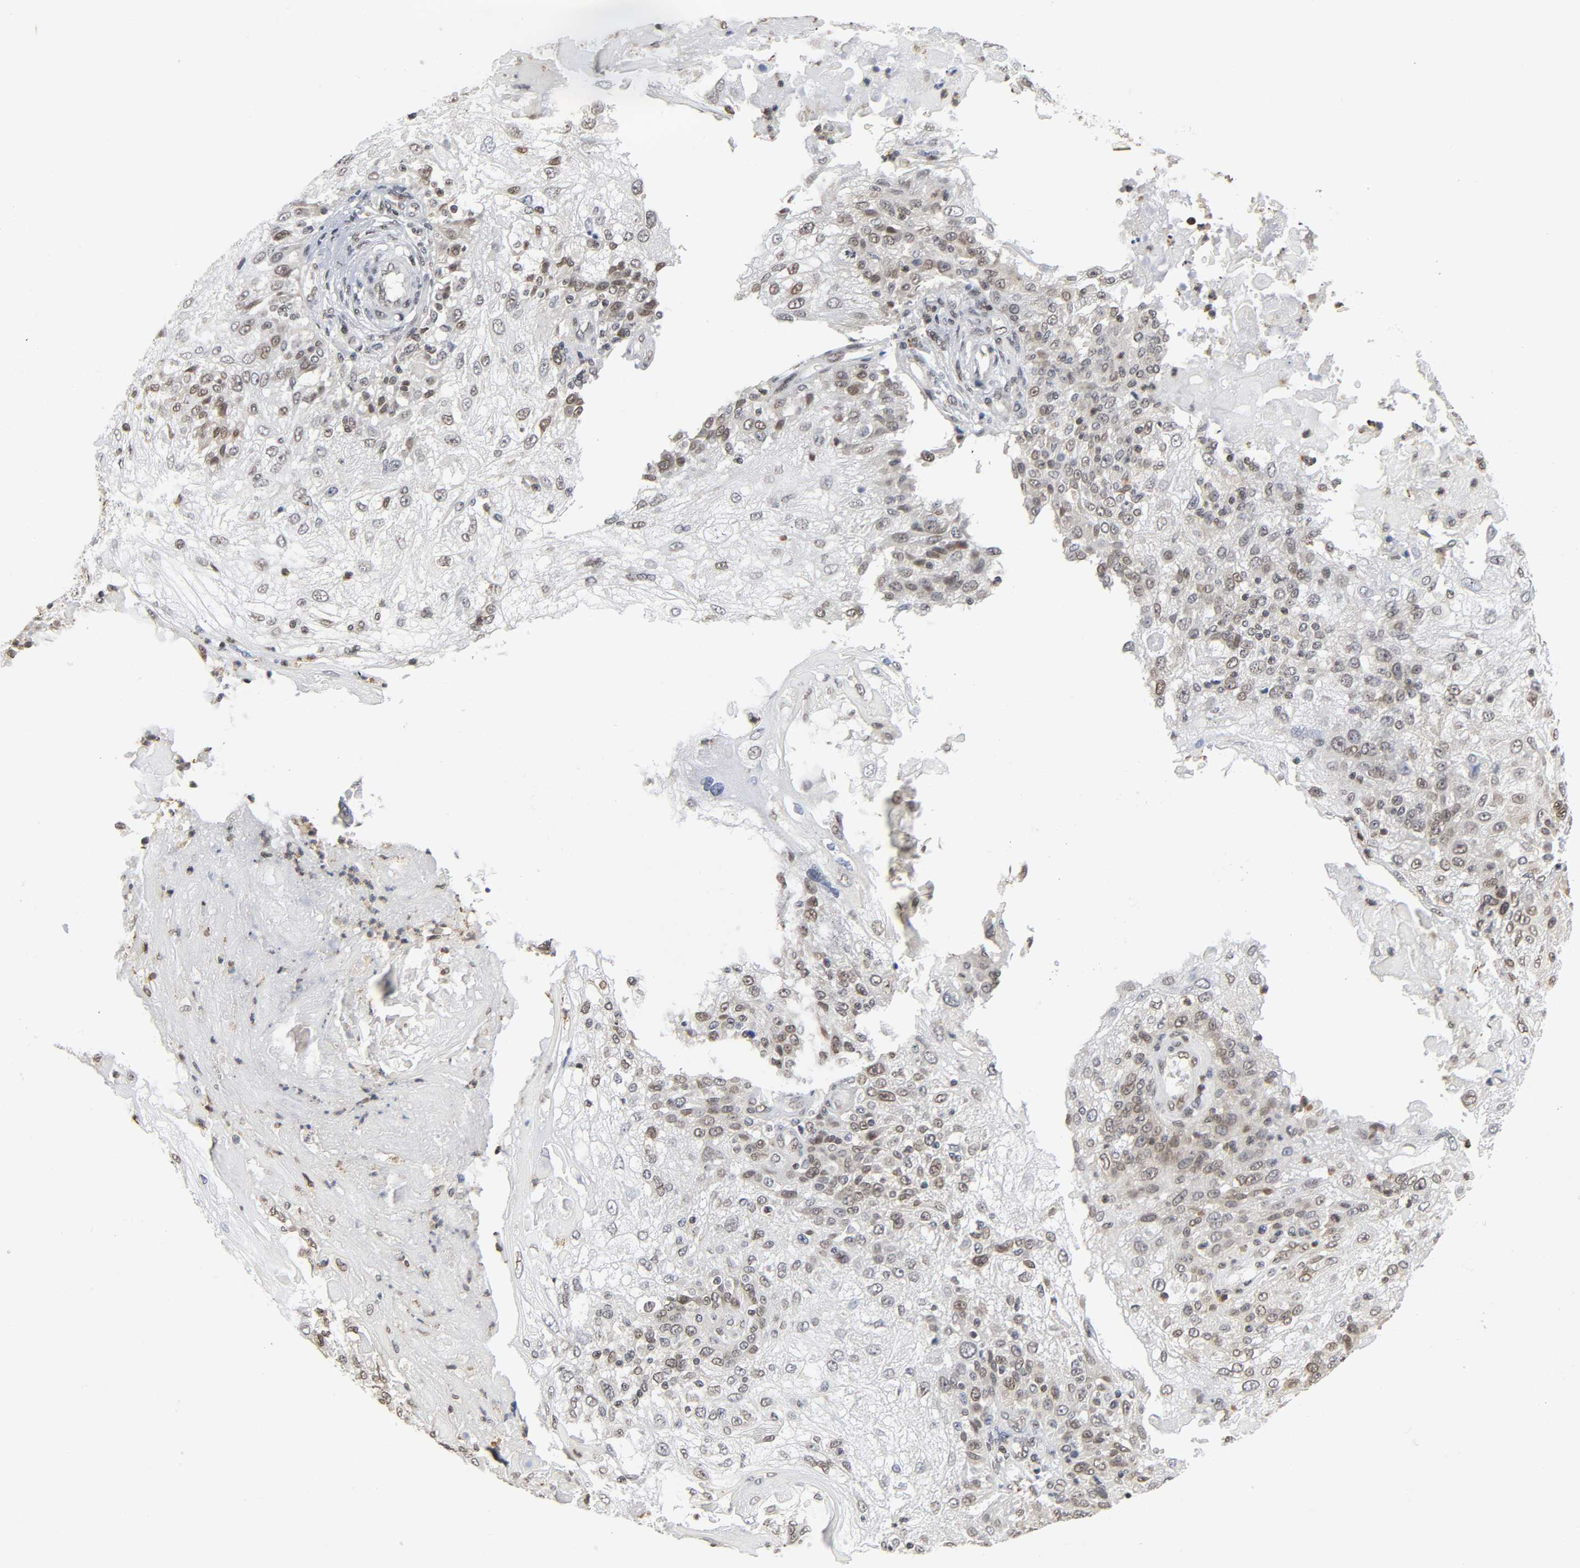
{"staining": {"intensity": "moderate", "quantity": ">75%", "location": "nuclear"}, "tissue": "skin cancer", "cell_type": "Tumor cells", "image_type": "cancer", "snomed": [{"axis": "morphology", "description": "Normal tissue, NOS"}, {"axis": "morphology", "description": "Squamous cell carcinoma, NOS"}, {"axis": "topography", "description": "Skin"}], "caption": "Immunohistochemistry of skin cancer displays medium levels of moderate nuclear staining in about >75% of tumor cells. Immunohistochemistry stains the protein of interest in brown and the nuclei are stained blue.", "gene": "SUMO1", "patient": {"sex": "female", "age": 83}}